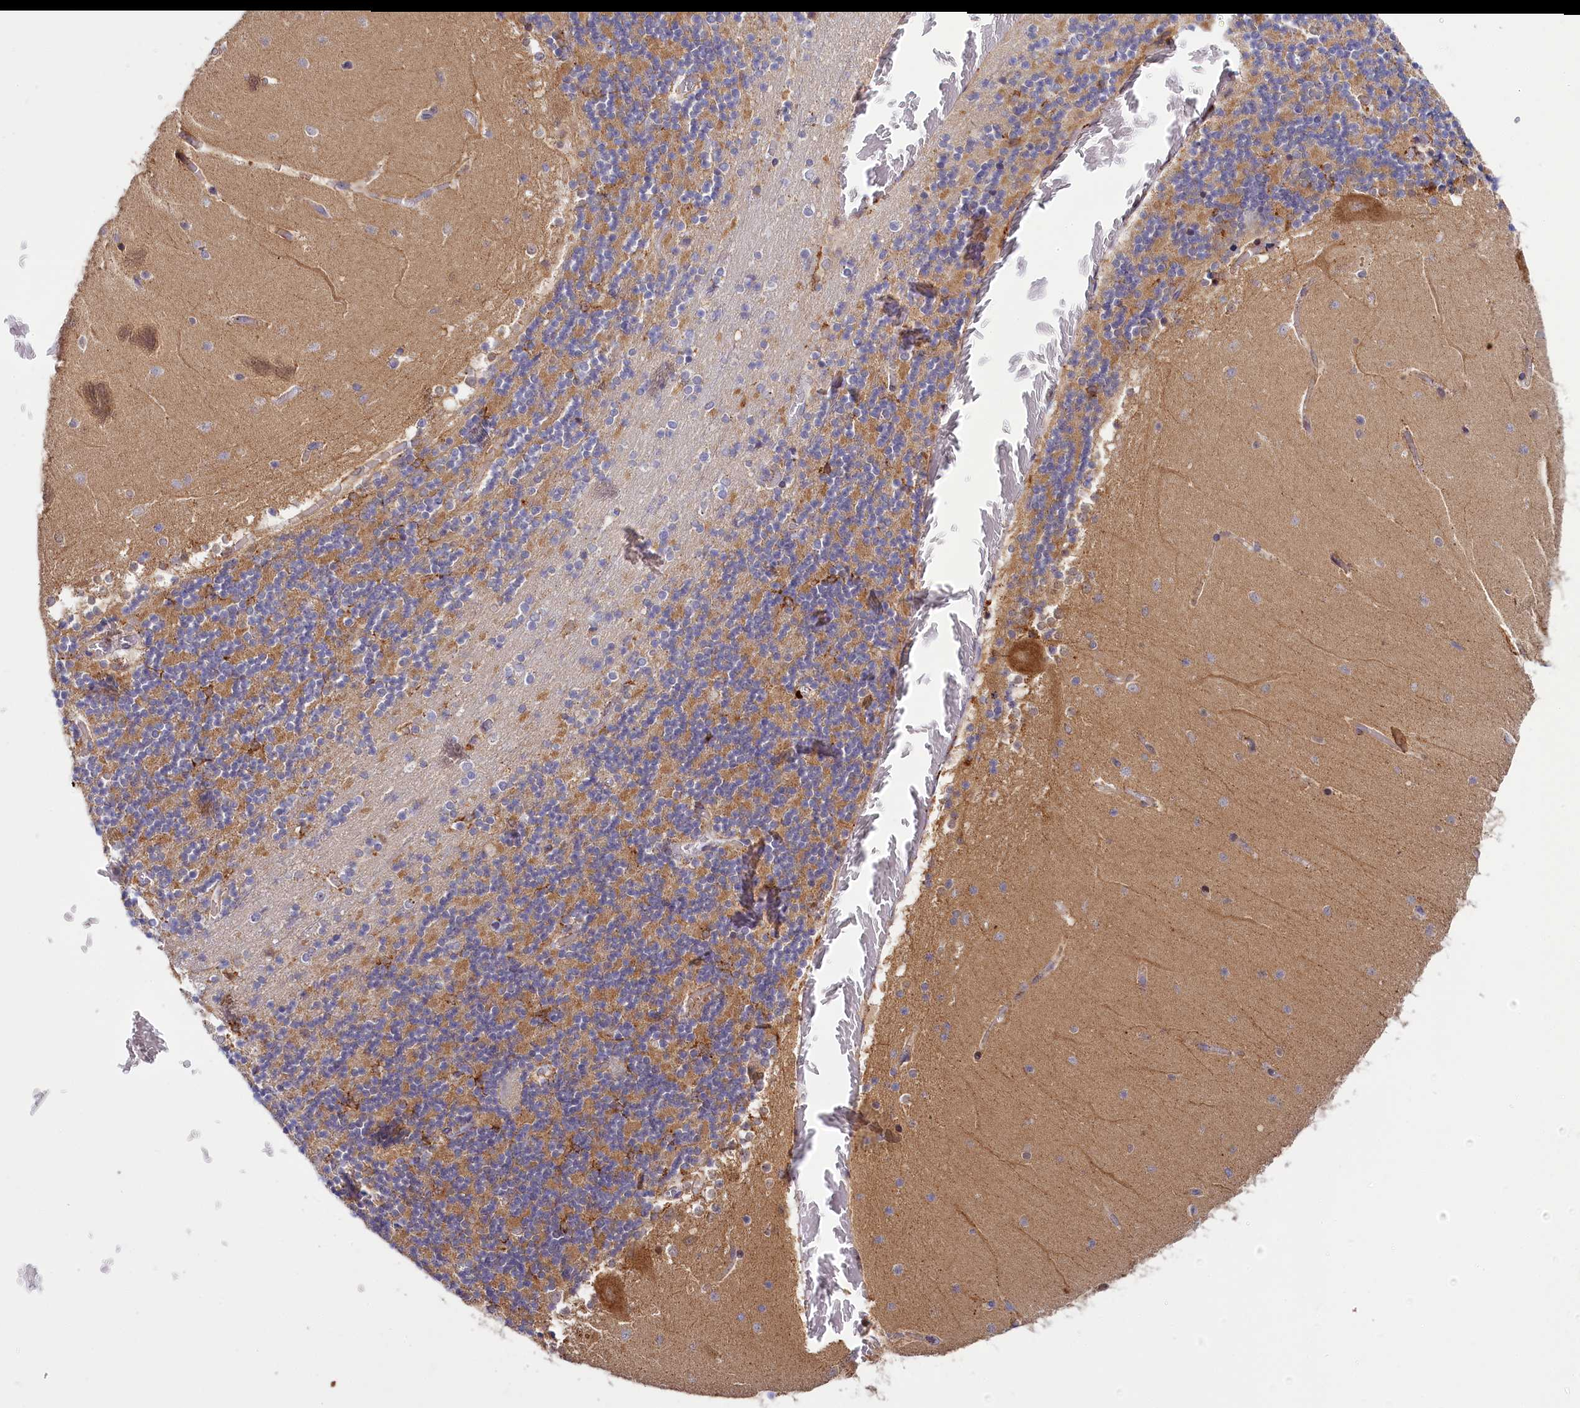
{"staining": {"intensity": "moderate", "quantity": "25%-75%", "location": "cytoplasmic/membranous"}, "tissue": "cerebellum", "cell_type": "Cells in granular layer", "image_type": "normal", "snomed": [{"axis": "morphology", "description": "Normal tissue, NOS"}, {"axis": "topography", "description": "Cerebellum"}], "caption": "Cerebellum stained with a brown dye exhibits moderate cytoplasmic/membranous positive positivity in about 25%-75% of cells in granular layer.", "gene": "DYNC2H1", "patient": {"sex": "female", "age": 28}}